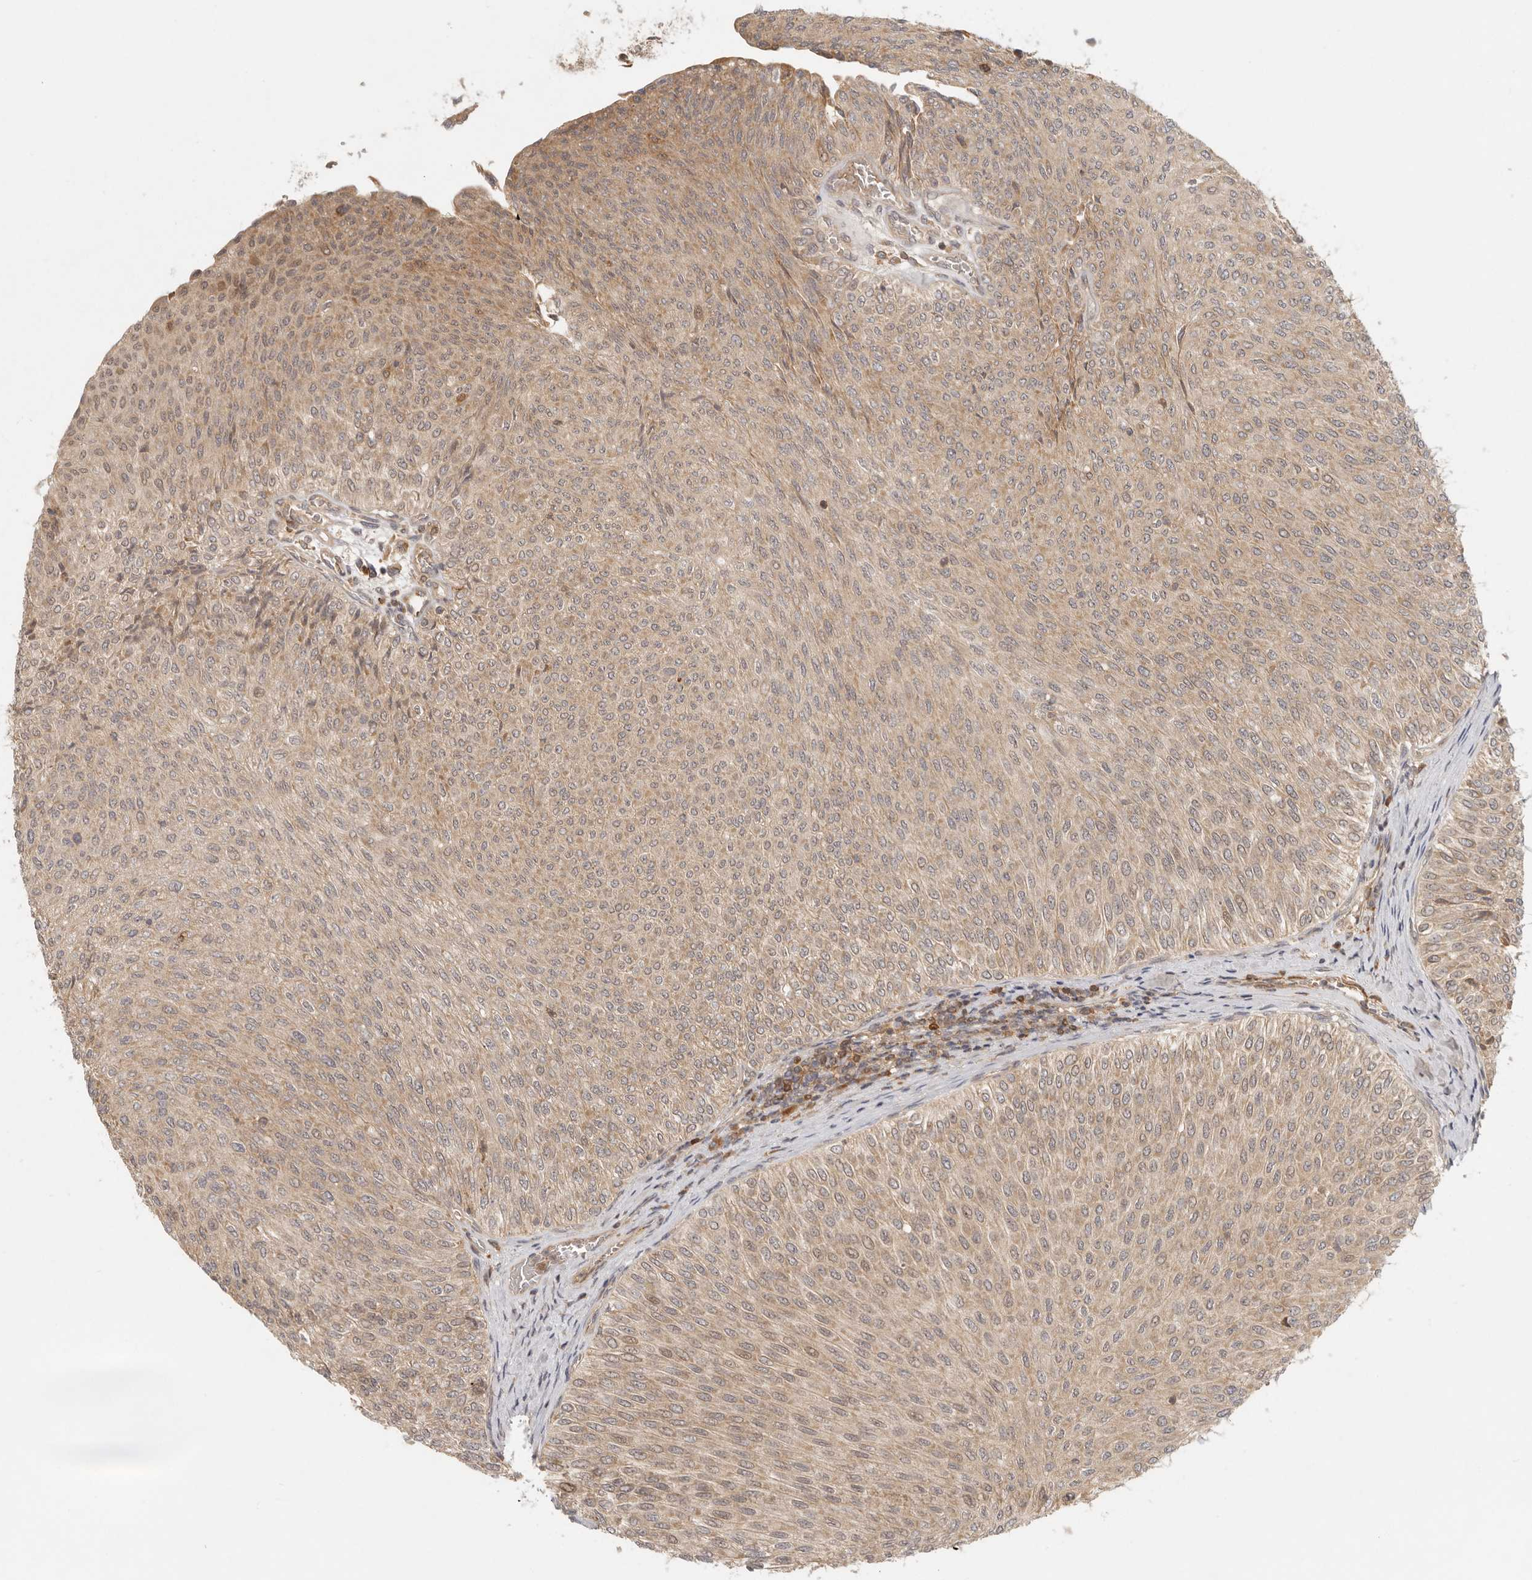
{"staining": {"intensity": "weak", "quantity": ">75%", "location": "cytoplasmic/membranous,nuclear"}, "tissue": "urothelial cancer", "cell_type": "Tumor cells", "image_type": "cancer", "snomed": [{"axis": "morphology", "description": "Urothelial carcinoma, Low grade"}, {"axis": "topography", "description": "Urinary bladder"}], "caption": "High-magnification brightfield microscopy of urothelial cancer stained with DAB (3,3'-diaminobenzidine) (brown) and counterstained with hematoxylin (blue). tumor cells exhibit weak cytoplasmic/membranous and nuclear positivity is present in approximately>75% of cells. Immunohistochemistry stains the protein of interest in brown and the nuclei are stained blue.", "gene": "AHDC1", "patient": {"sex": "male", "age": 78}}